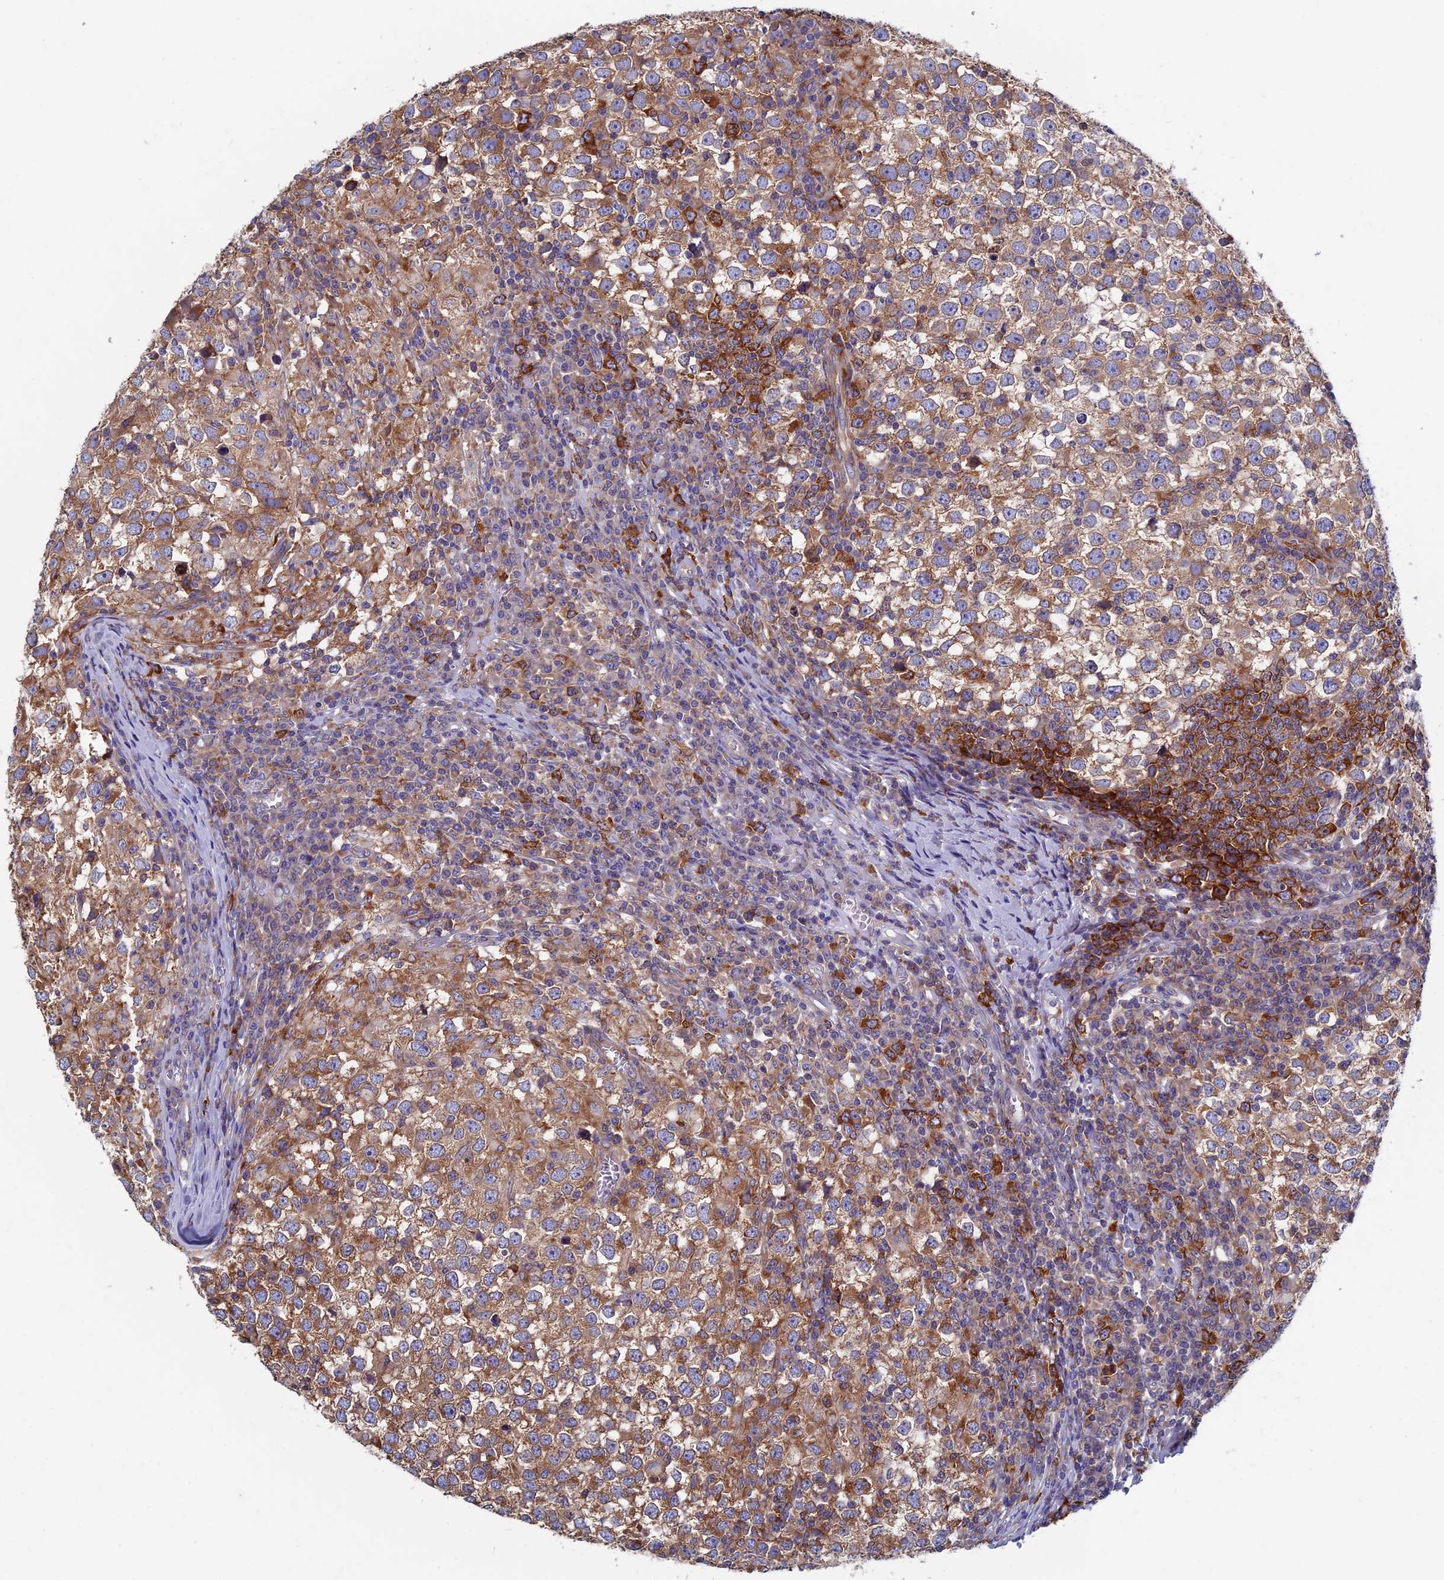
{"staining": {"intensity": "moderate", "quantity": ">75%", "location": "cytoplasmic/membranous"}, "tissue": "testis cancer", "cell_type": "Tumor cells", "image_type": "cancer", "snomed": [{"axis": "morphology", "description": "Seminoma, NOS"}, {"axis": "topography", "description": "Testis"}], "caption": "This micrograph exhibits IHC staining of testis cancer (seminoma), with medium moderate cytoplasmic/membranous staining in approximately >75% of tumor cells.", "gene": "YBX1", "patient": {"sex": "male", "age": 65}}